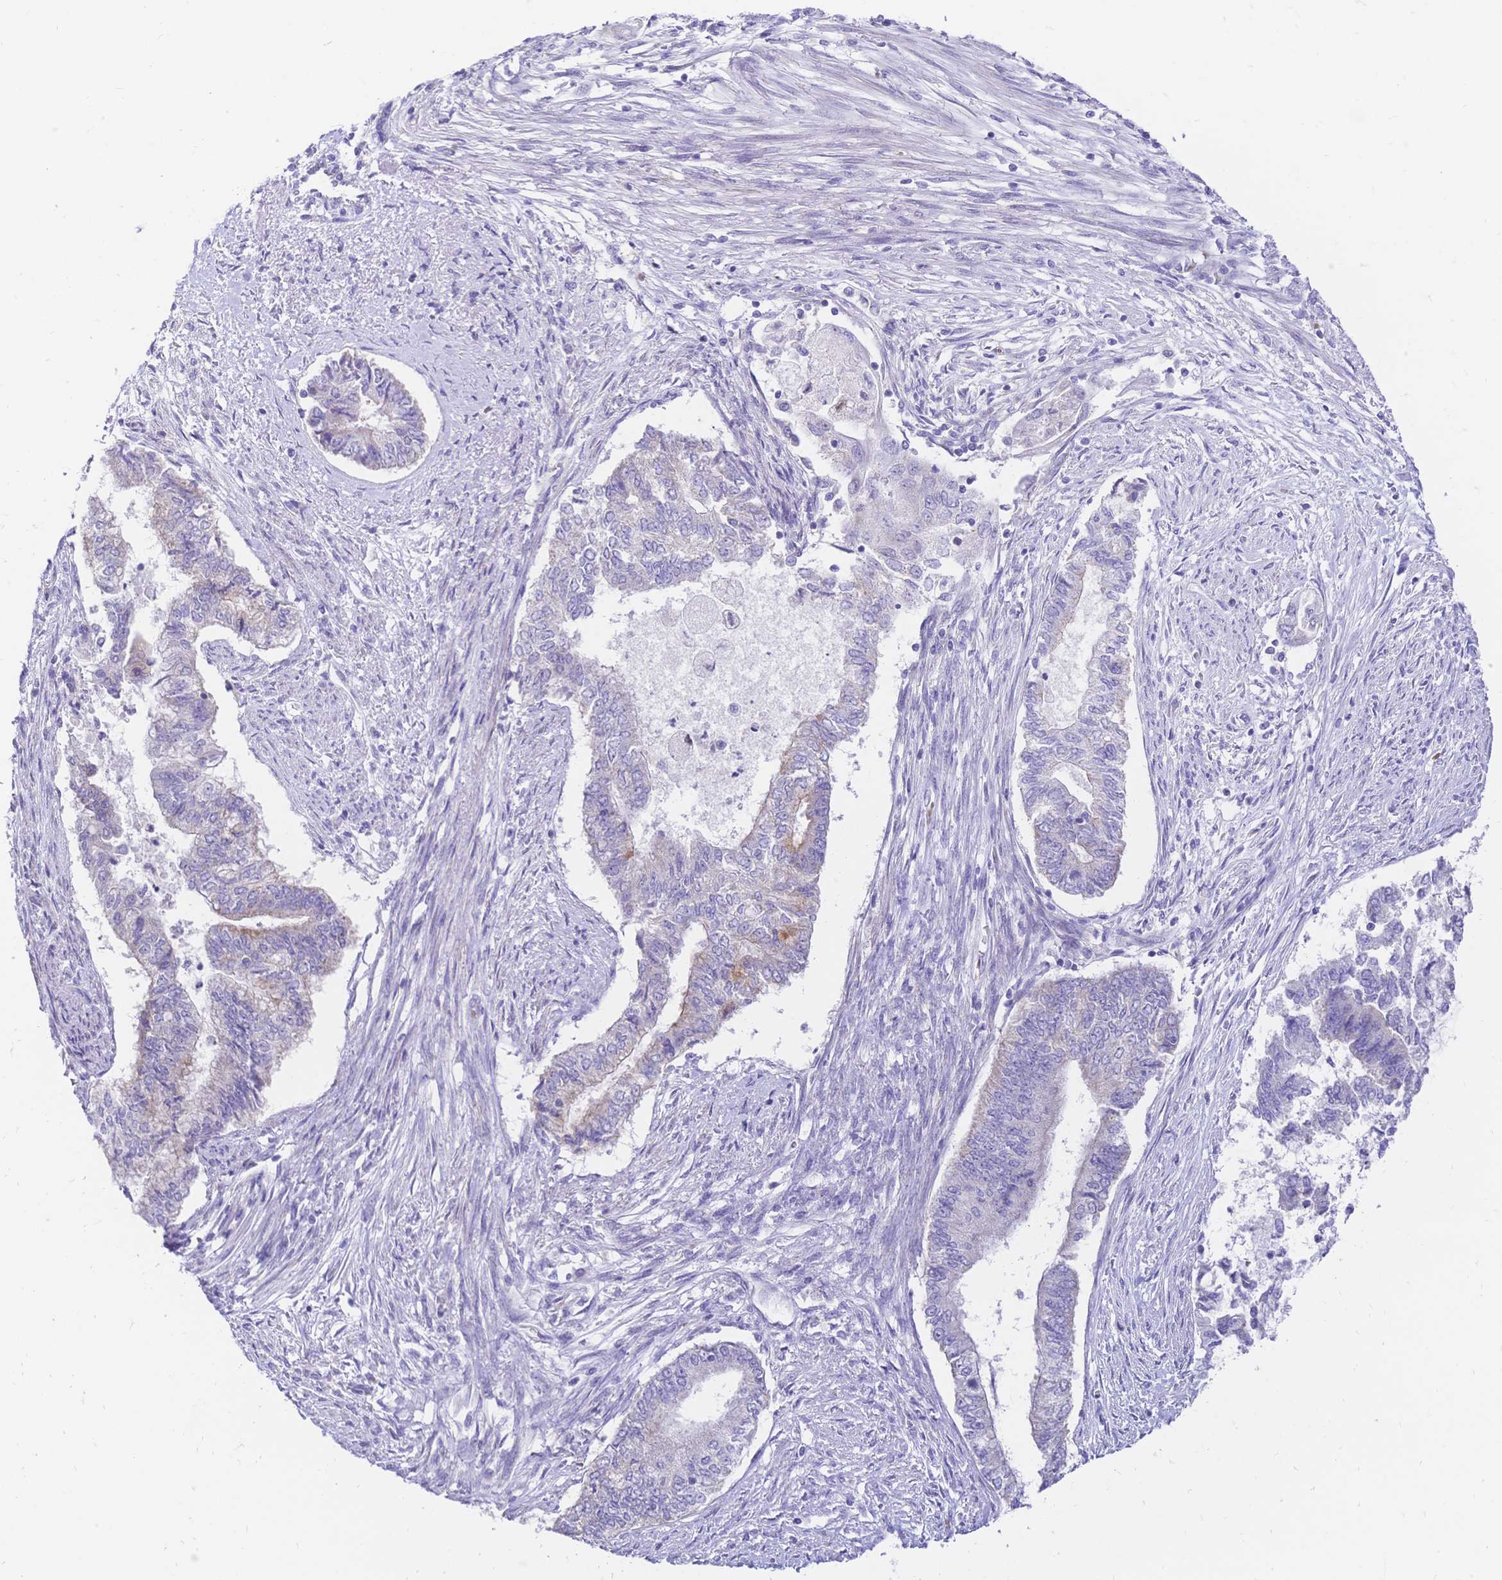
{"staining": {"intensity": "weak", "quantity": "<25%", "location": "cytoplasmic/membranous"}, "tissue": "endometrial cancer", "cell_type": "Tumor cells", "image_type": "cancer", "snomed": [{"axis": "morphology", "description": "Adenocarcinoma, NOS"}, {"axis": "topography", "description": "Endometrium"}], "caption": "An image of human endometrial cancer (adenocarcinoma) is negative for staining in tumor cells.", "gene": "CLEC18B", "patient": {"sex": "female", "age": 65}}